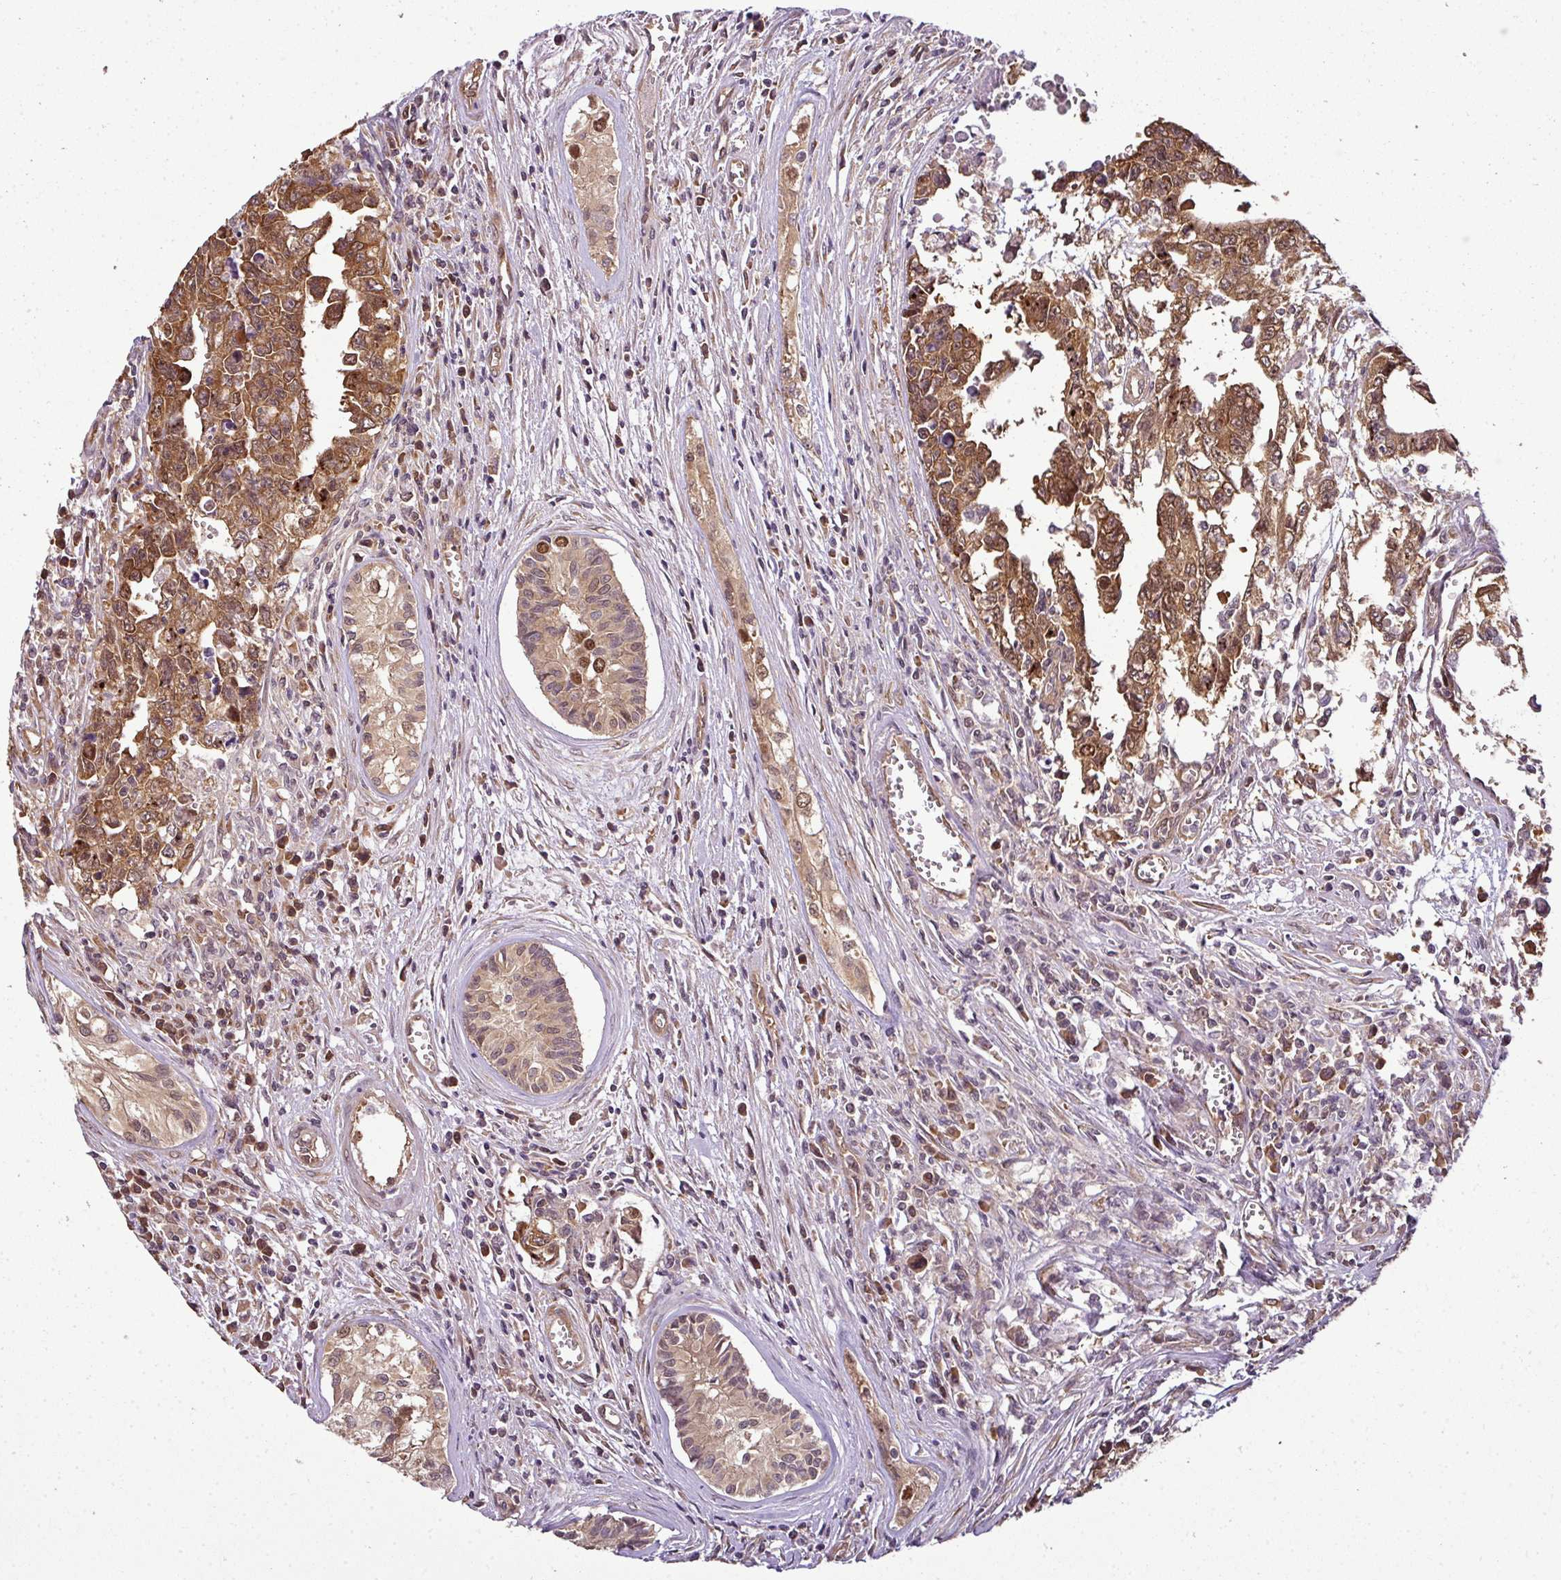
{"staining": {"intensity": "strong", "quantity": ">75%", "location": "cytoplasmic/membranous"}, "tissue": "testis cancer", "cell_type": "Tumor cells", "image_type": "cancer", "snomed": [{"axis": "morphology", "description": "Carcinoma, Embryonal, NOS"}, {"axis": "topography", "description": "Testis"}], "caption": "High-power microscopy captured an IHC histopathology image of testis embryonal carcinoma, revealing strong cytoplasmic/membranous staining in approximately >75% of tumor cells.", "gene": "RBM4B", "patient": {"sex": "male", "age": 24}}